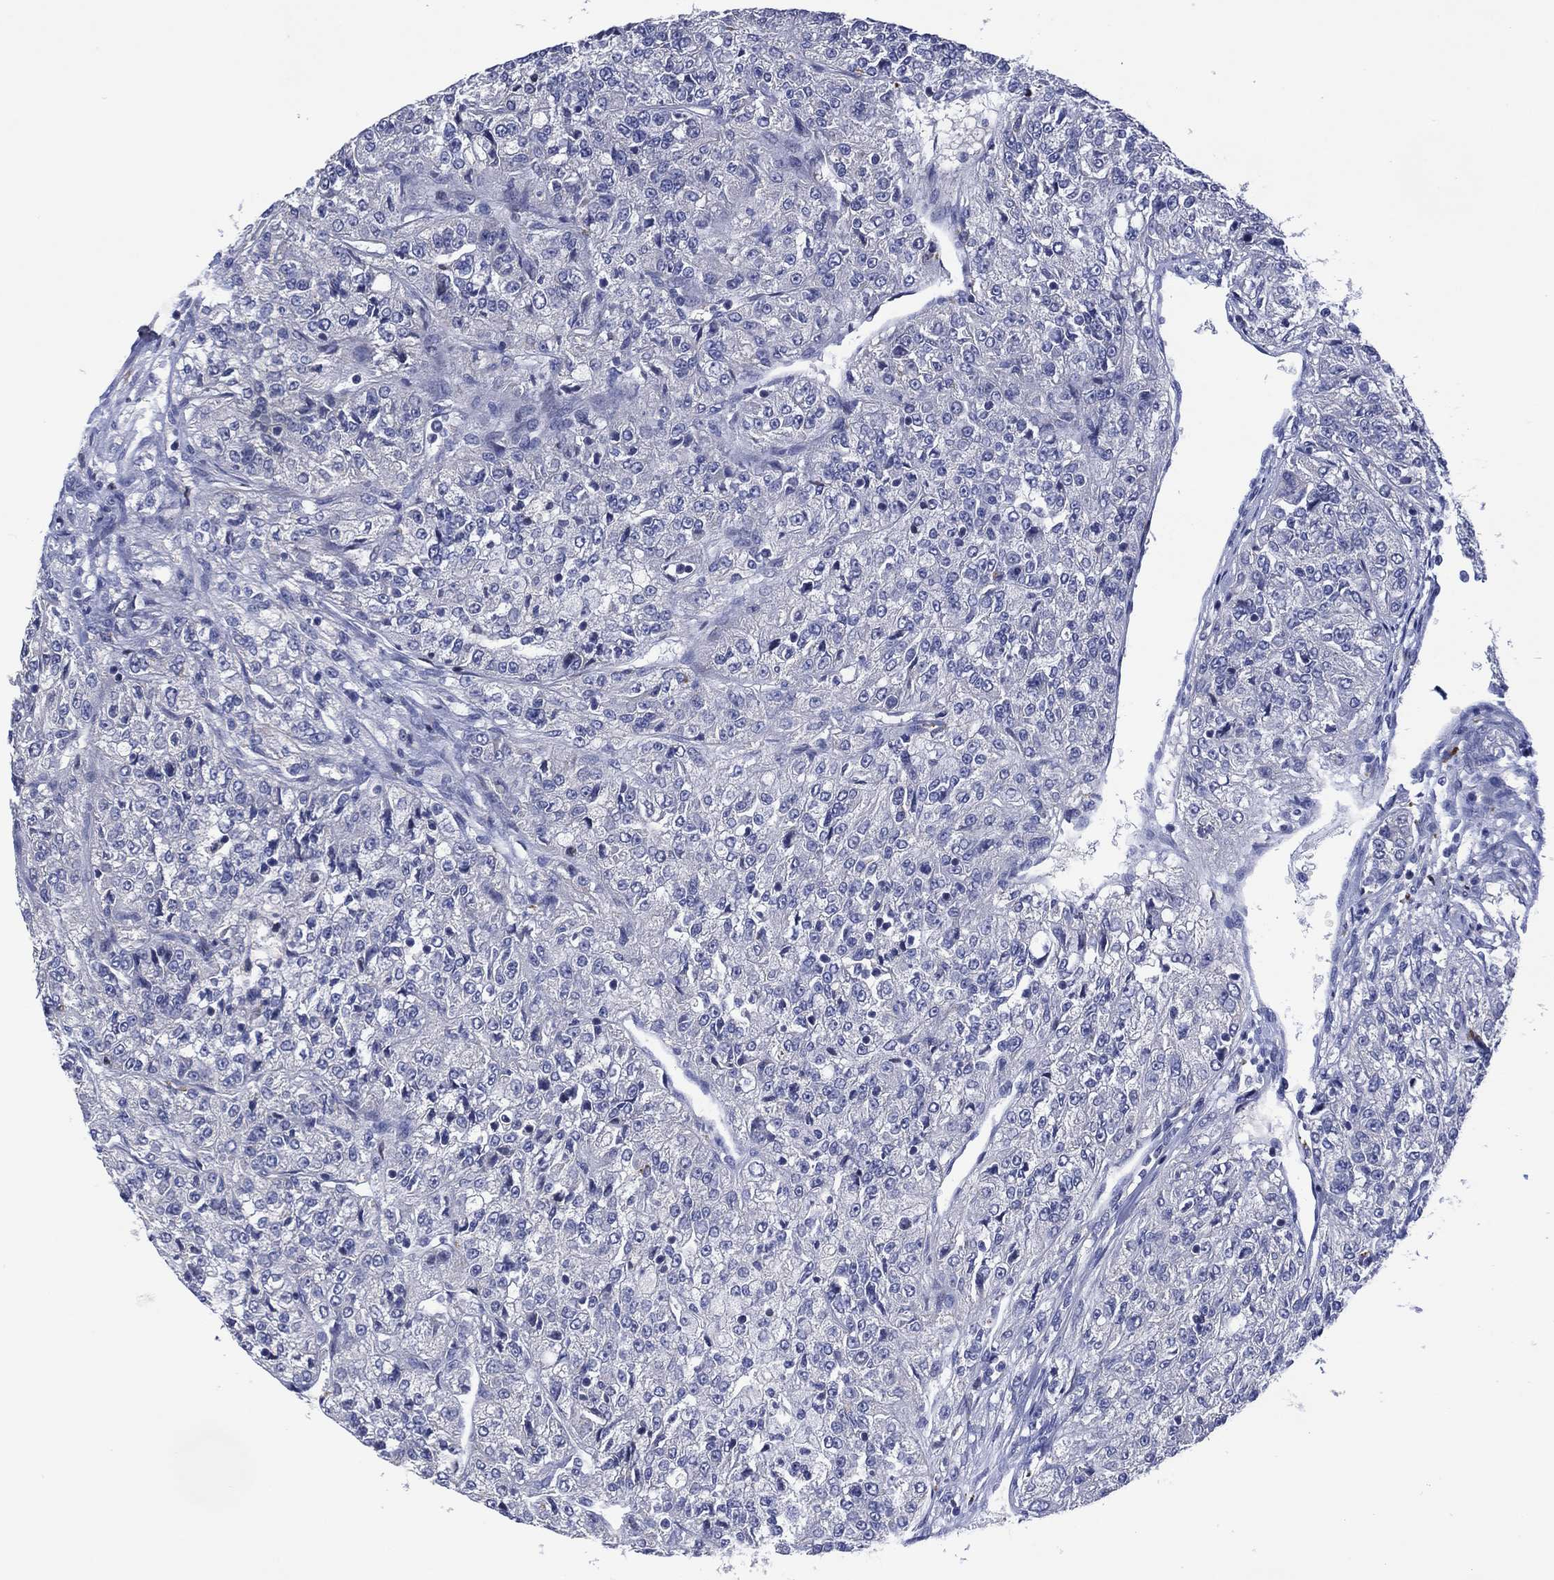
{"staining": {"intensity": "negative", "quantity": "none", "location": "none"}, "tissue": "renal cancer", "cell_type": "Tumor cells", "image_type": "cancer", "snomed": [{"axis": "morphology", "description": "Adenocarcinoma, NOS"}, {"axis": "topography", "description": "Kidney"}], "caption": "Protein analysis of adenocarcinoma (renal) displays no significant staining in tumor cells.", "gene": "USP26", "patient": {"sex": "female", "age": 63}}